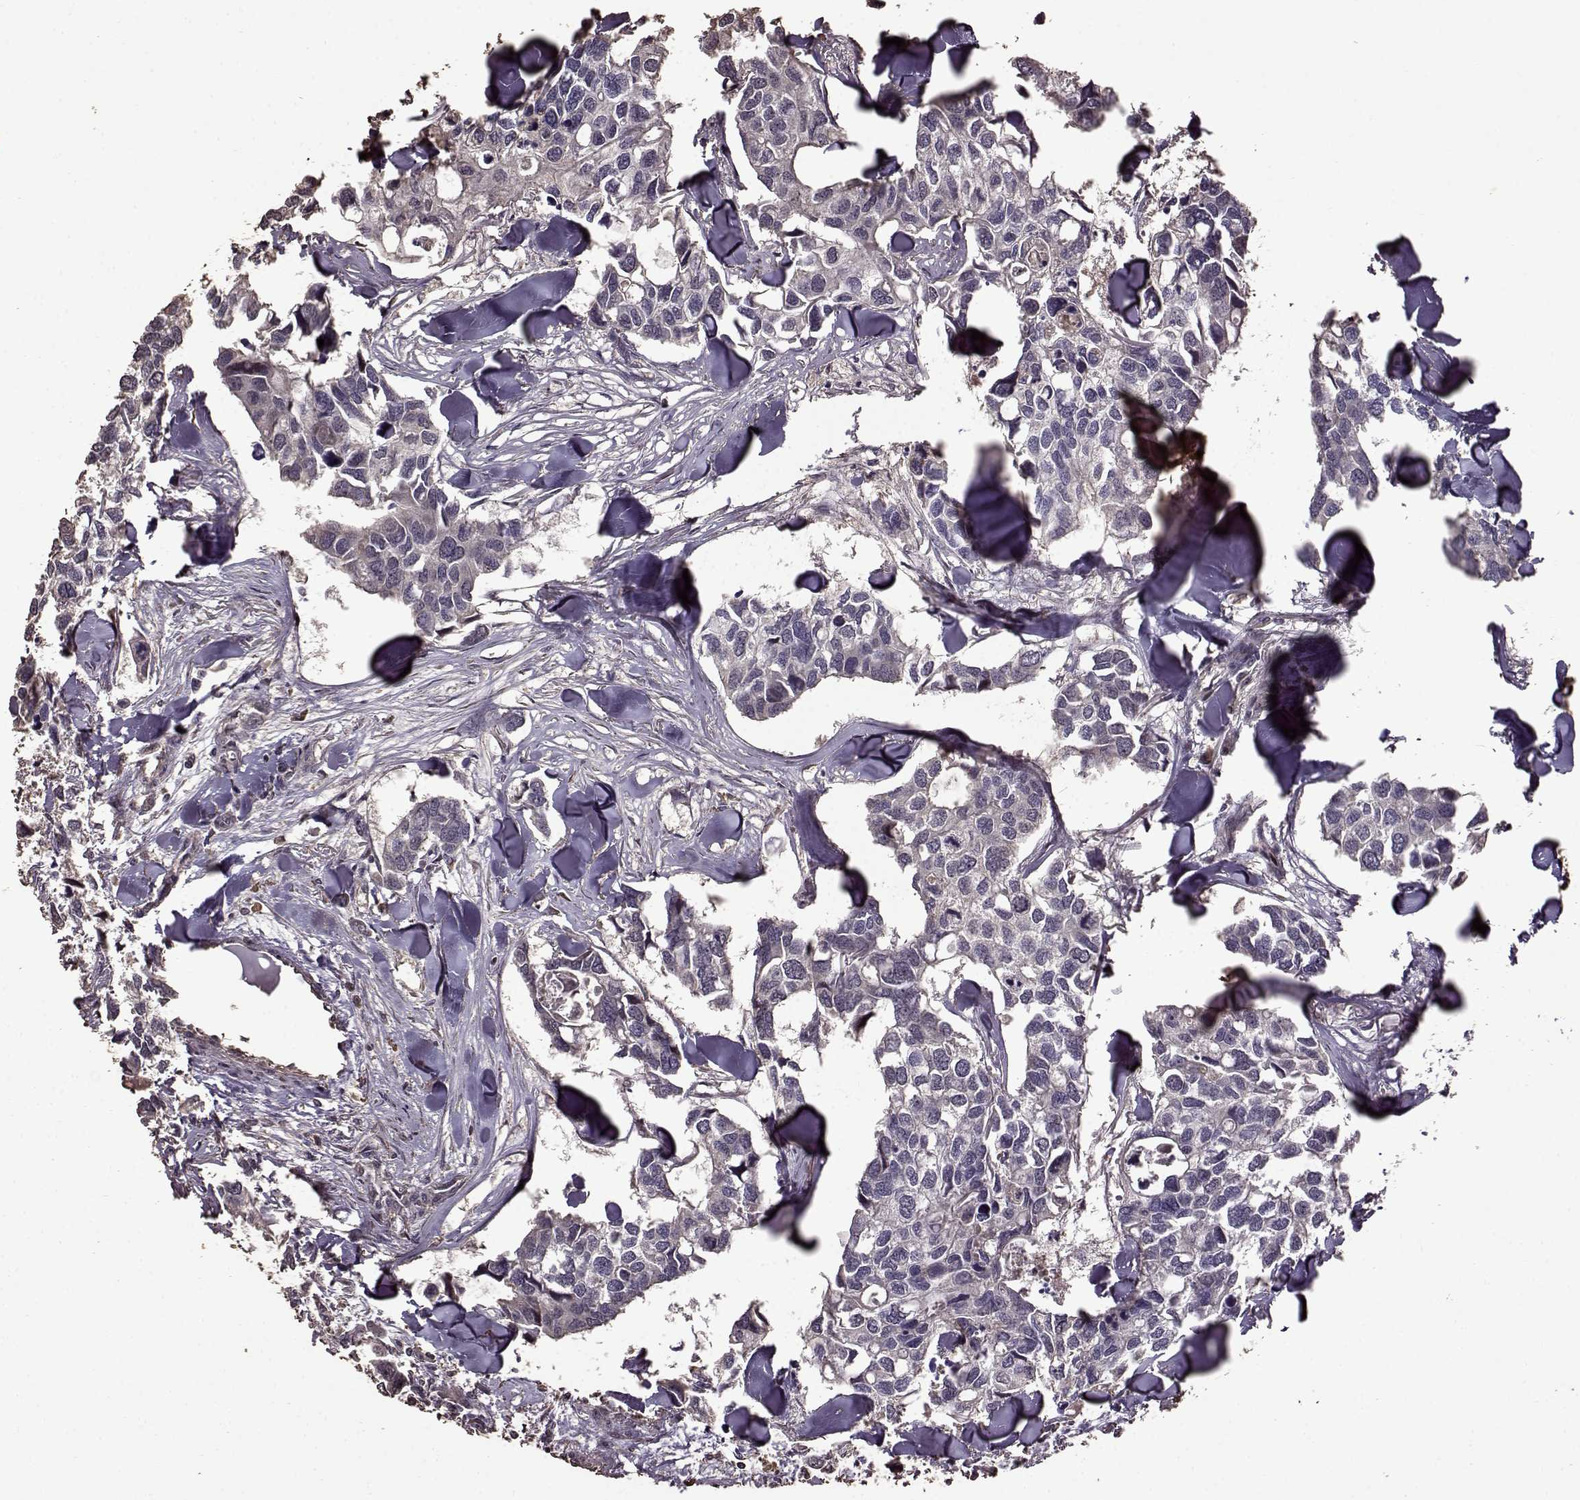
{"staining": {"intensity": "negative", "quantity": "none", "location": "none"}, "tissue": "breast cancer", "cell_type": "Tumor cells", "image_type": "cancer", "snomed": [{"axis": "morphology", "description": "Duct carcinoma"}, {"axis": "topography", "description": "Breast"}], "caption": "The histopathology image demonstrates no staining of tumor cells in breast infiltrating ductal carcinoma.", "gene": "FBXW11", "patient": {"sex": "female", "age": 83}}